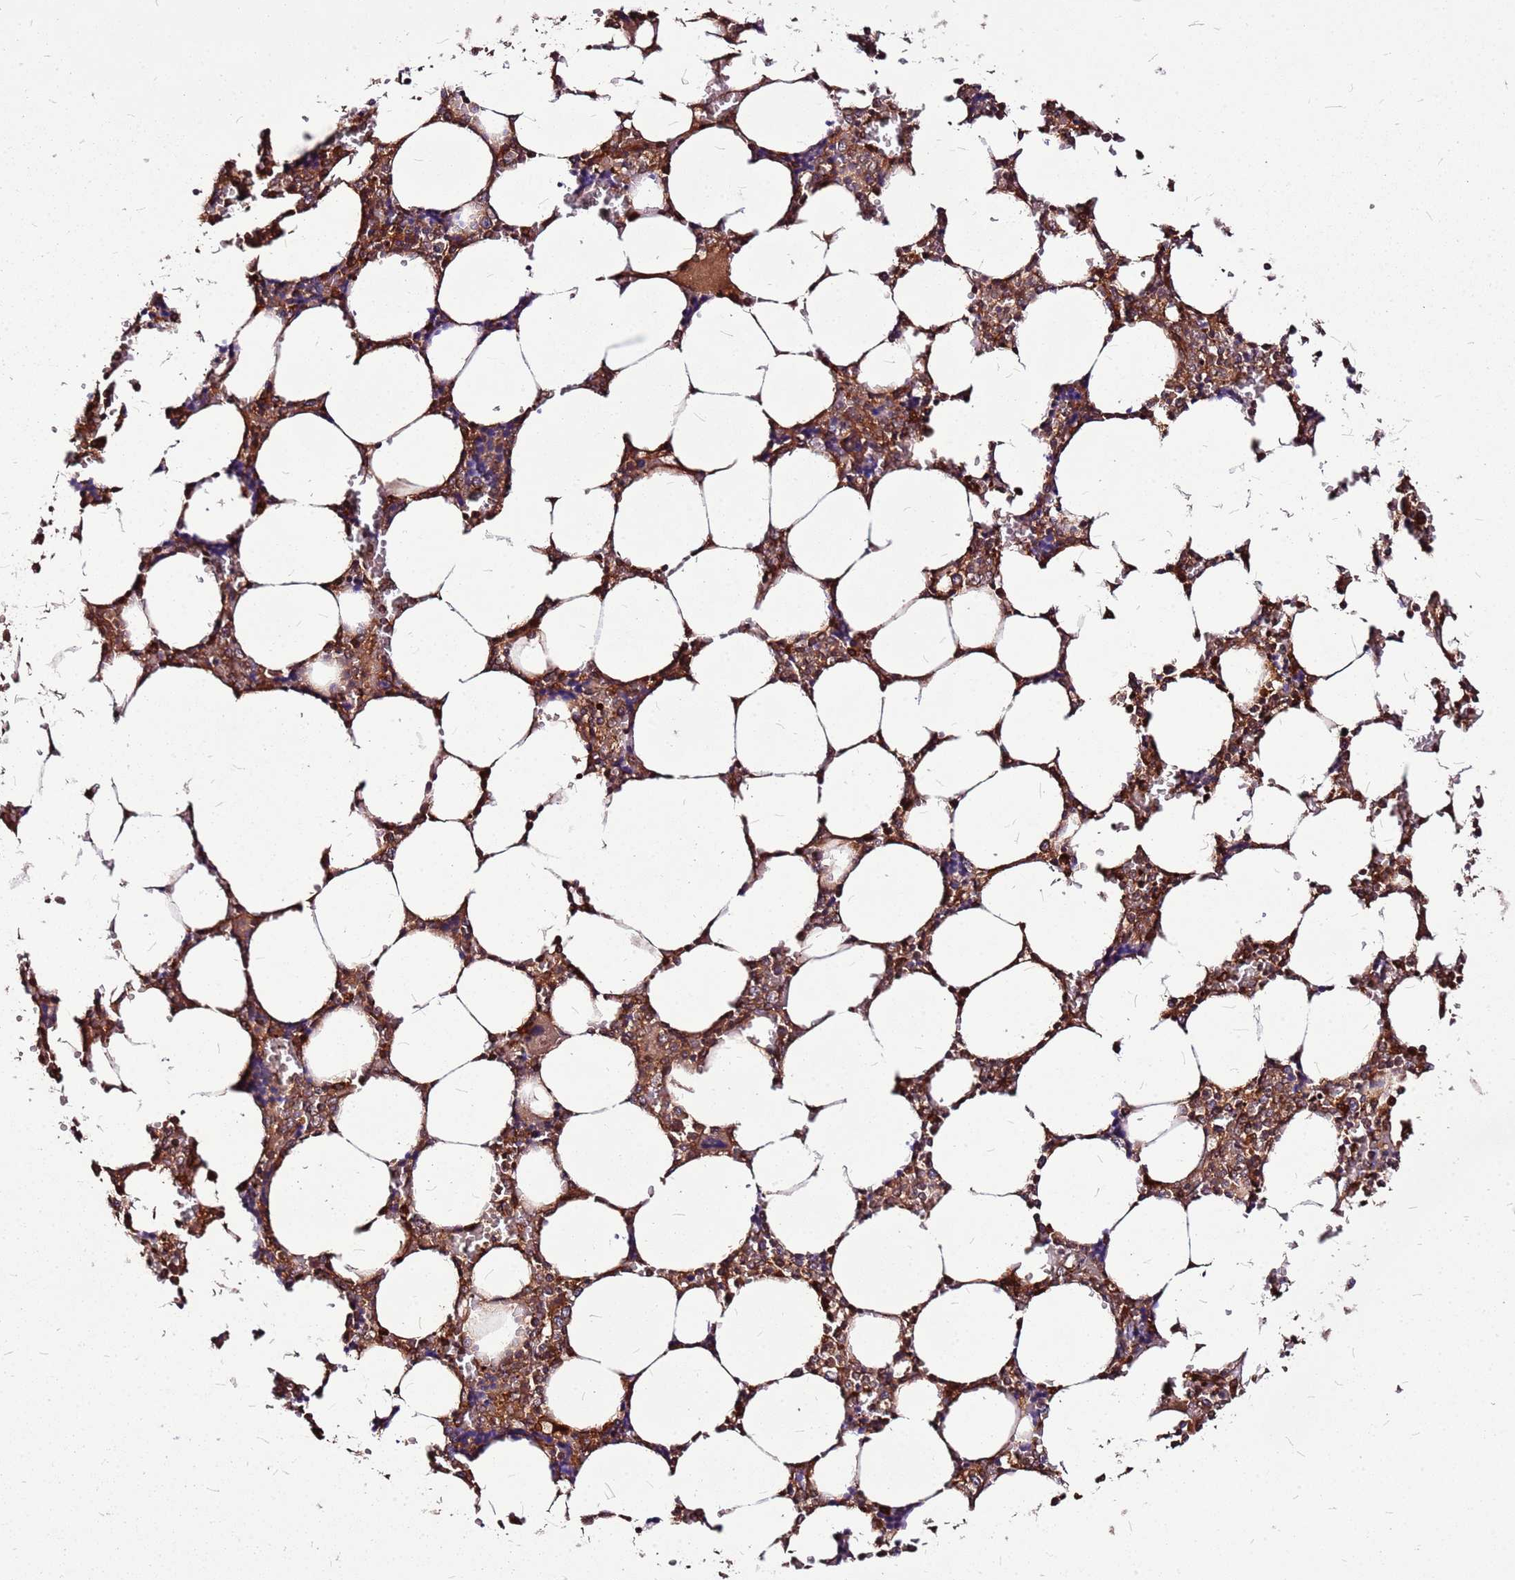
{"staining": {"intensity": "strong", "quantity": ">75%", "location": "cytoplasmic/membranous"}, "tissue": "bone marrow", "cell_type": "Hematopoietic cells", "image_type": "normal", "snomed": [{"axis": "morphology", "description": "Normal tissue, NOS"}, {"axis": "topography", "description": "Bone marrow"}], "caption": "Benign bone marrow exhibits strong cytoplasmic/membranous expression in approximately >75% of hematopoietic cells, visualized by immunohistochemistry. Using DAB (brown) and hematoxylin (blue) stains, captured at high magnification using brightfield microscopy.", "gene": "LYPLAL1", "patient": {"sex": "male", "age": 64}}